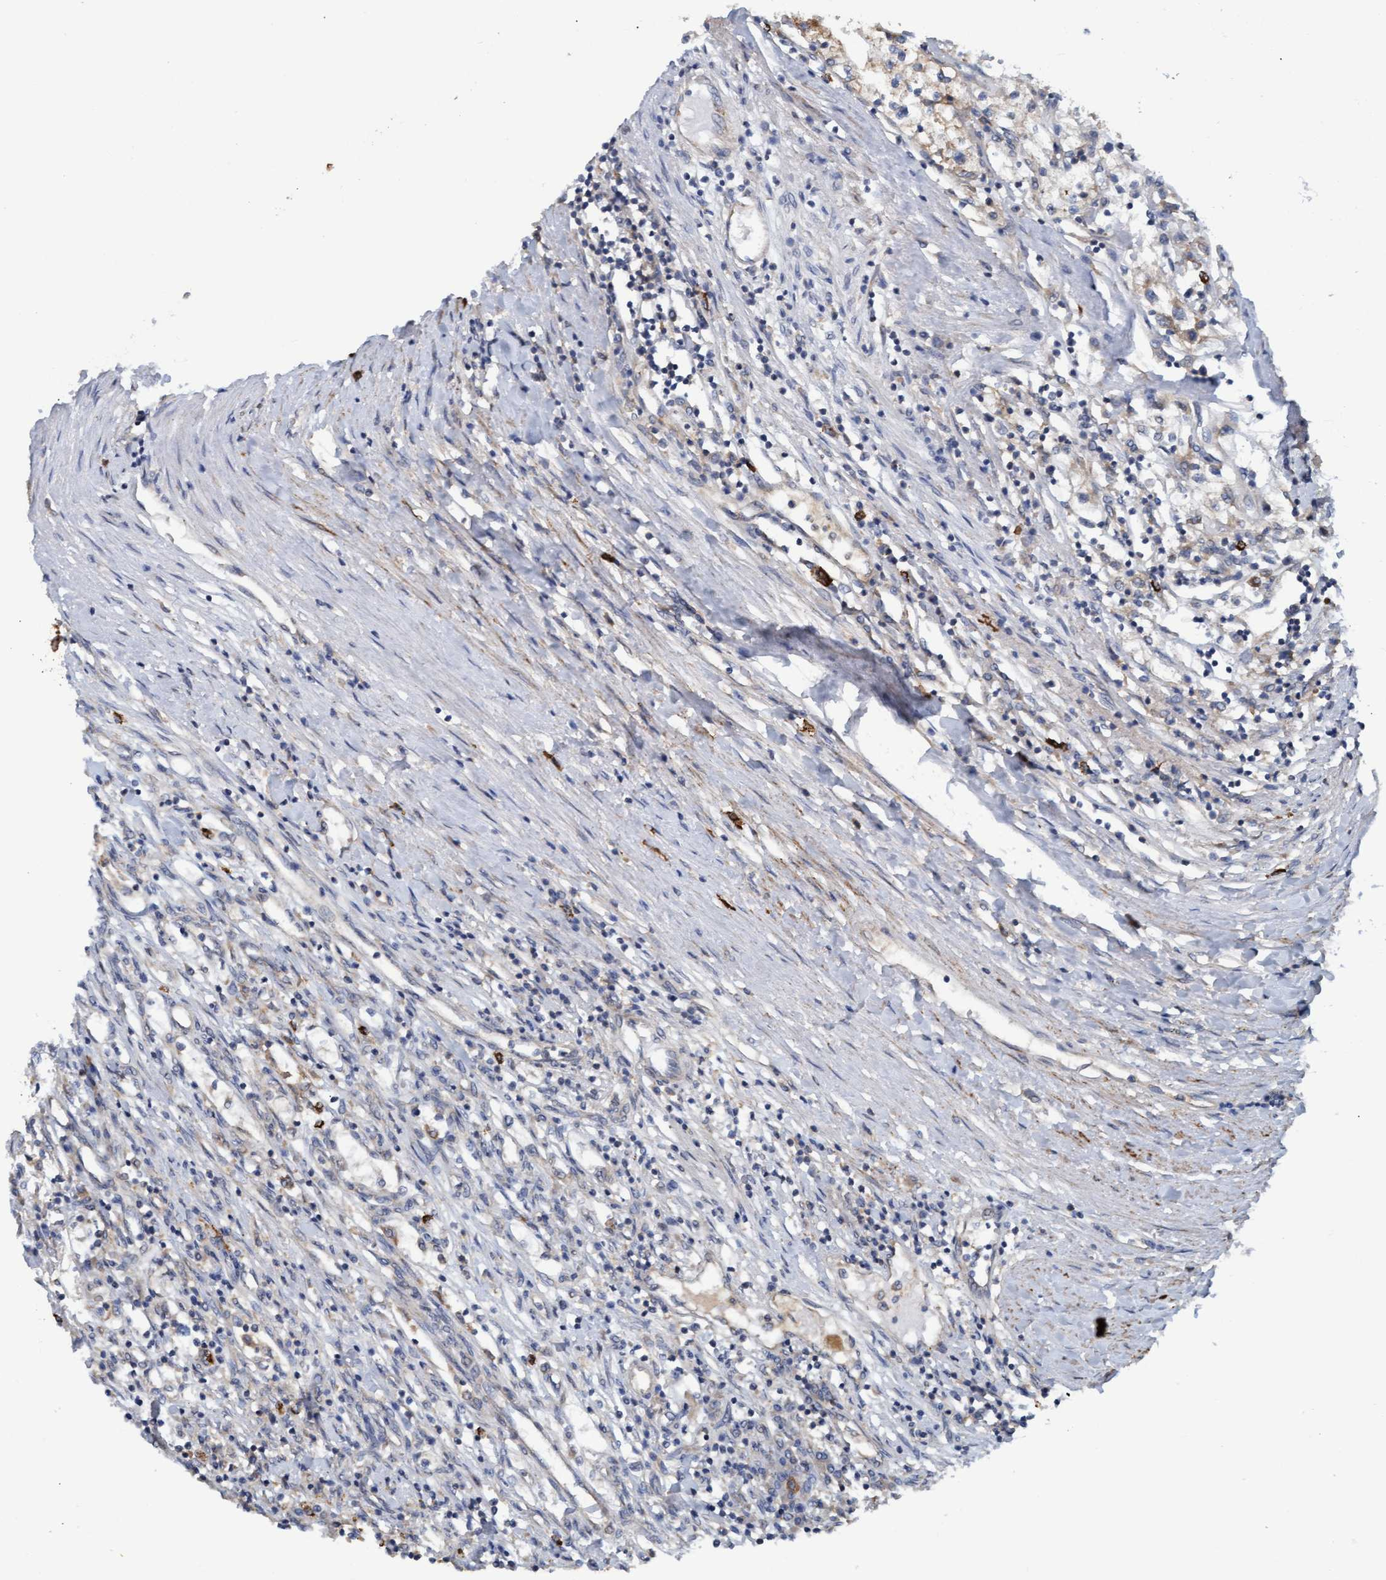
{"staining": {"intensity": "moderate", "quantity": "25%-75%", "location": "cytoplasmic/membranous"}, "tissue": "renal cancer", "cell_type": "Tumor cells", "image_type": "cancer", "snomed": [{"axis": "morphology", "description": "Adenocarcinoma, NOS"}, {"axis": "topography", "description": "Kidney"}], "caption": "A medium amount of moderate cytoplasmic/membranous expression is present in about 25%-75% of tumor cells in renal adenocarcinoma tissue.", "gene": "LRSAM1", "patient": {"sex": "male", "age": 68}}